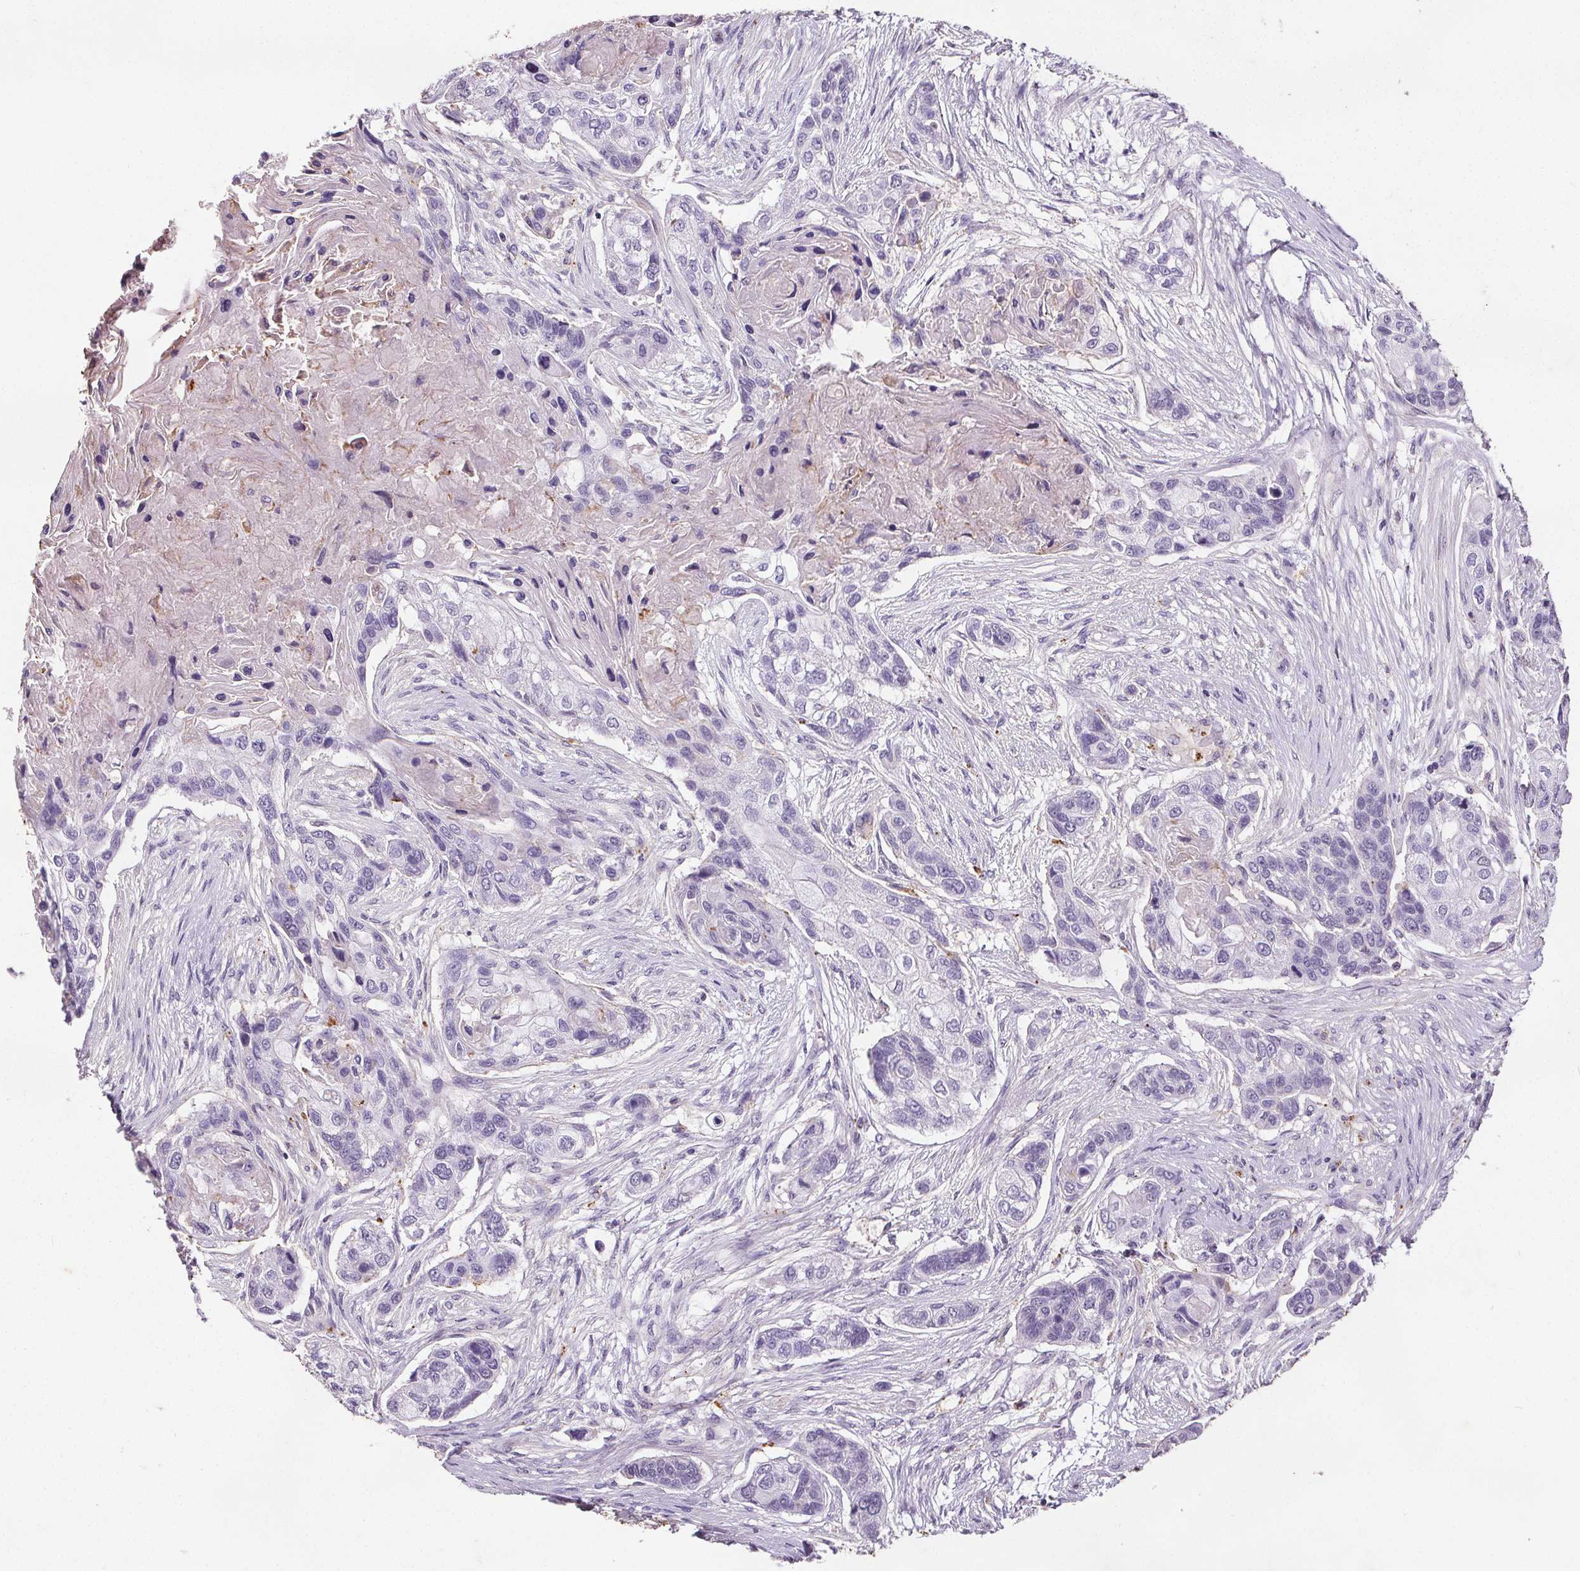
{"staining": {"intensity": "negative", "quantity": "none", "location": "none"}, "tissue": "lung cancer", "cell_type": "Tumor cells", "image_type": "cancer", "snomed": [{"axis": "morphology", "description": "Squamous cell carcinoma, NOS"}, {"axis": "topography", "description": "Lung"}], "caption": "Immunohistochemistry image of human lung cancer stained for a protein (brown), which exhibits no positivity in tumor cells.", "gene": "C19orf84", "patient": {"sex": "male", "age": 69}}